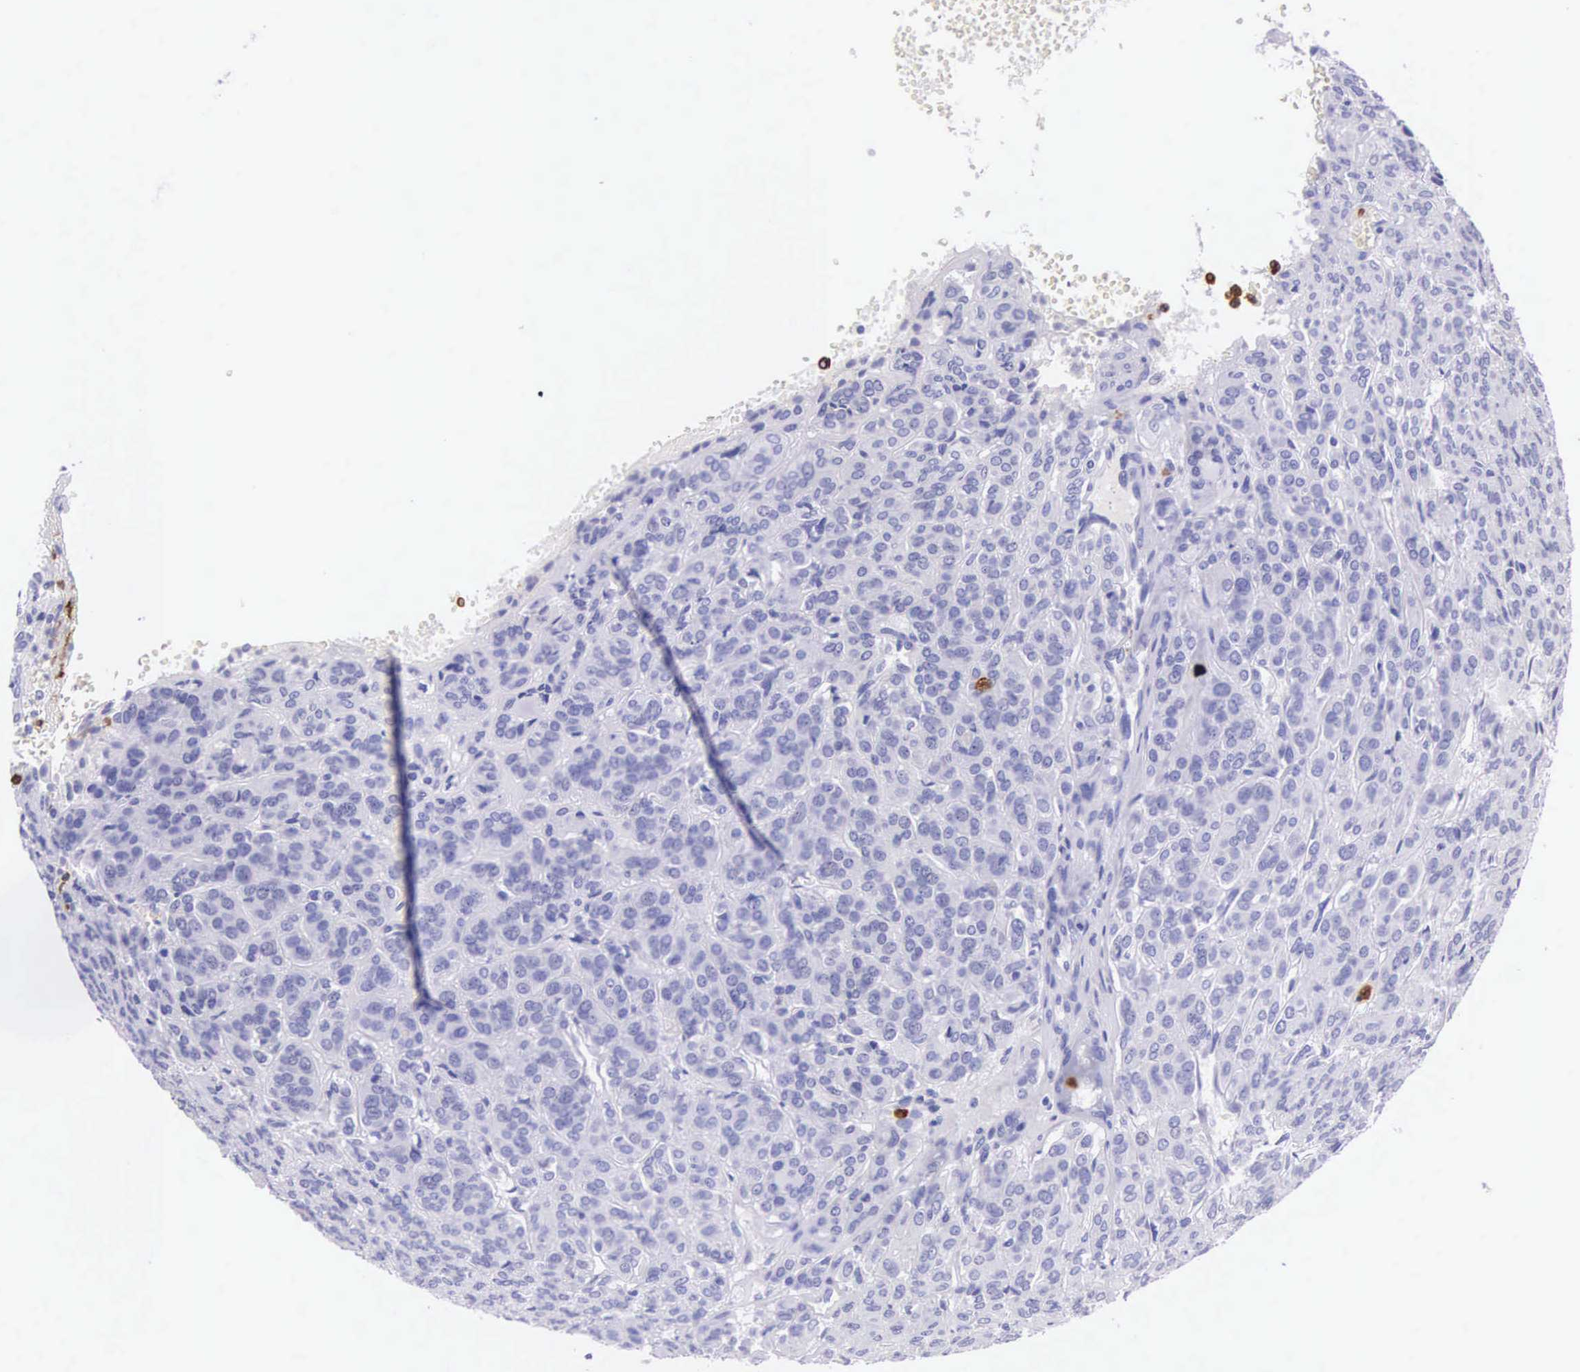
{"staining": {"intensity": "negative", "quantity": "none", "location": "none"}, "tissue": "thyroid cancer", "cell_type": "Tumor cells", "image_type": "cancer", "snomed": [{"axis": "morphology", "description": "Follicular adenoma carcinoma, NOS"}, {"axis": "topography", "description": "Thyroid gland"}], "caption": "Tumor cells are negative for protein expression in human thyroid cancer. (DAB (3,3'-diaminobenzidine) IHC with hematoxylin counter stain).", "gene": "FCN1", "patient": {"sex": "female", "age": 71}}